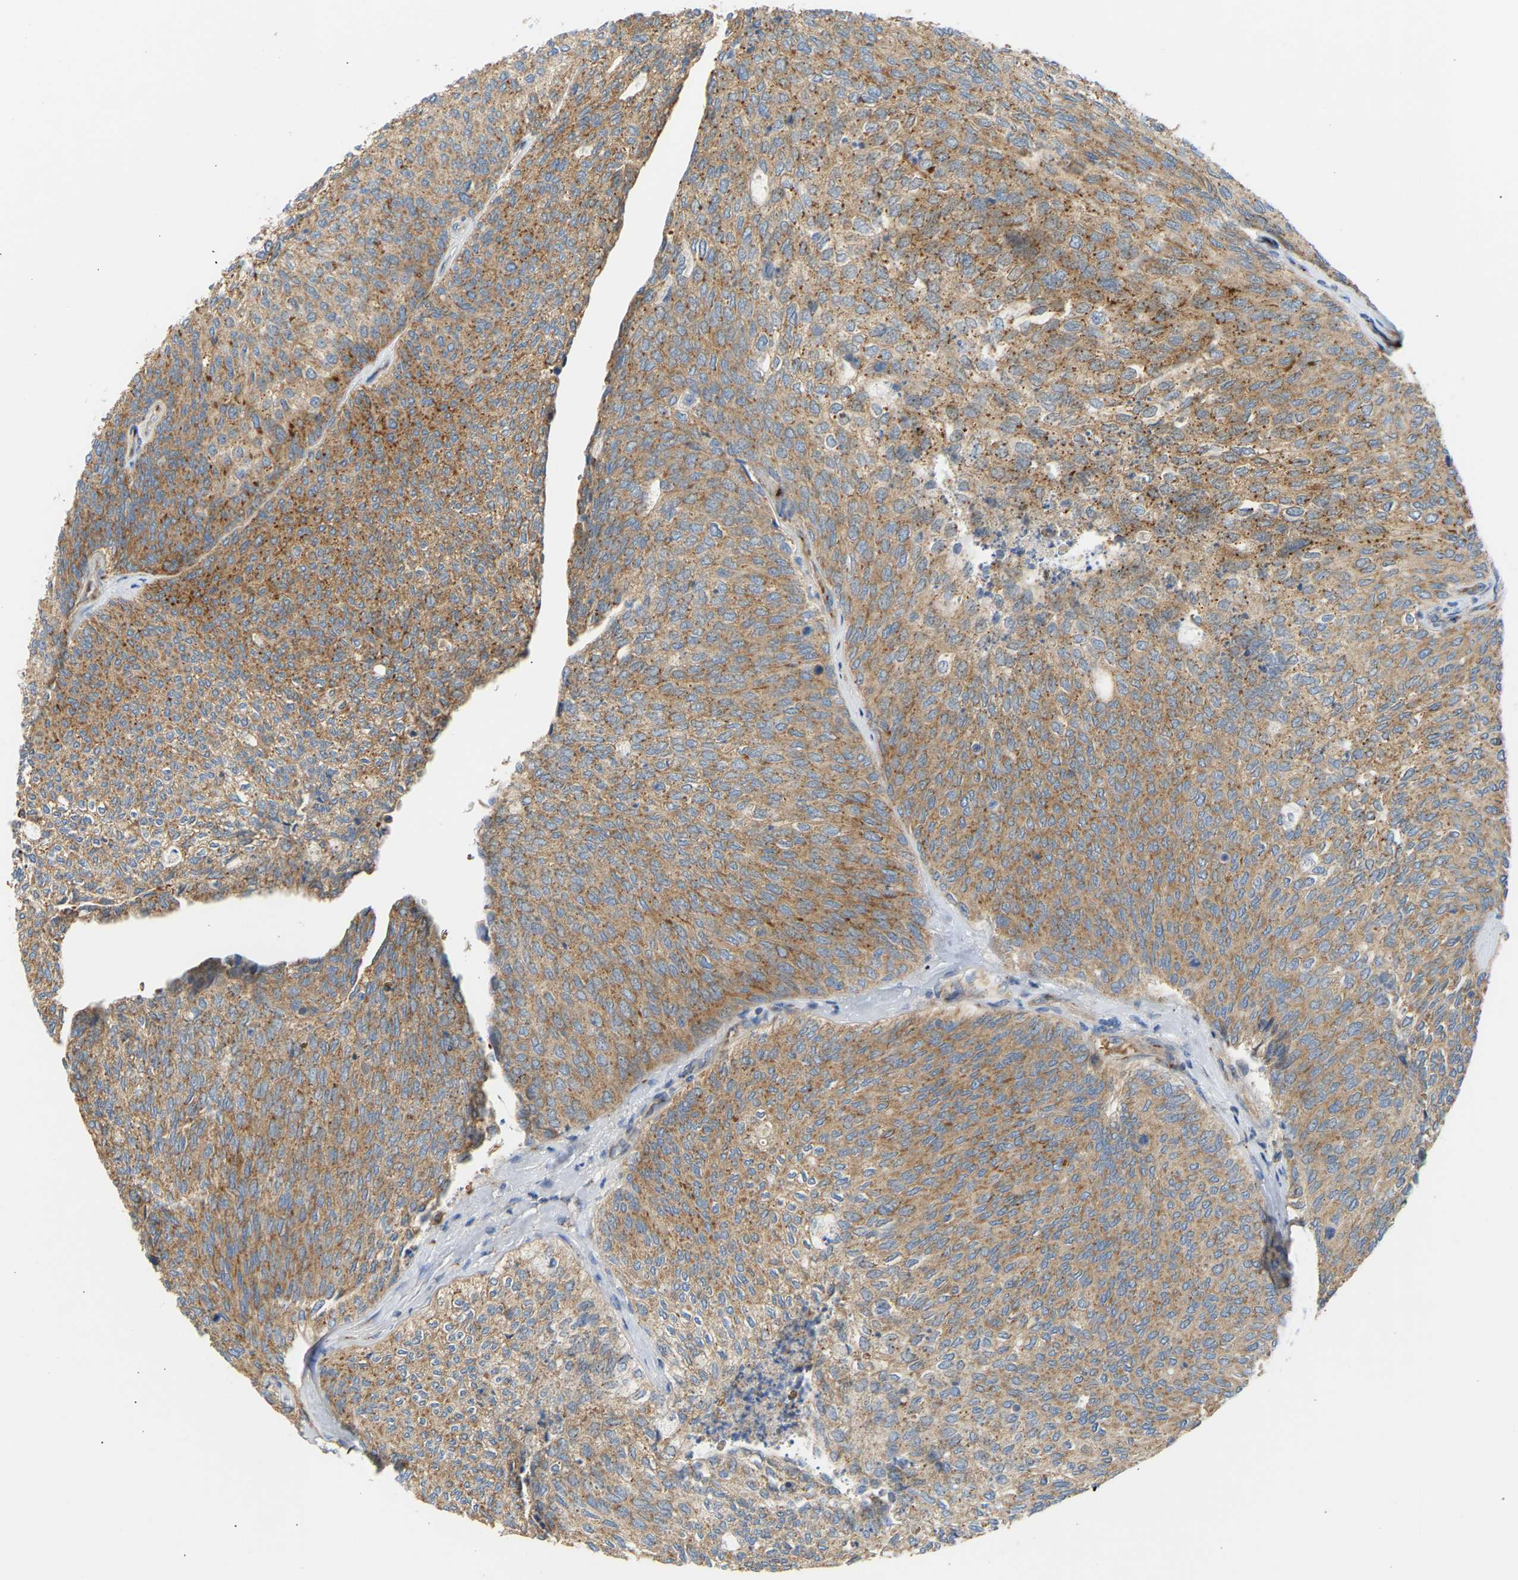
{"staining": {"intensity": "moderate", "quantity": ">75%", "location": "cytoplasmic/membranous"}, "tissue": "urothelial cancer", "cell_type": "Tumor cells", "image_type": "cancer", "snomed": [{"axis": "morphology", "description": "Urothelial carcinoma, Low grade"}, {"axis": "topography", "description": "Urinary bladder"}], "caption": "Immunohistochemistry micrograph of neoplastic tissue: urothelial cancer stained using IHC exhibits medium levels of moderate protein expression localized specifically in the cytoplasmic/membranous of tumor cells, appearing as a cytoplasmic/membranous brown color.", "gene": "YIPF2", "patient": {"sex": "female", "age": 79}}